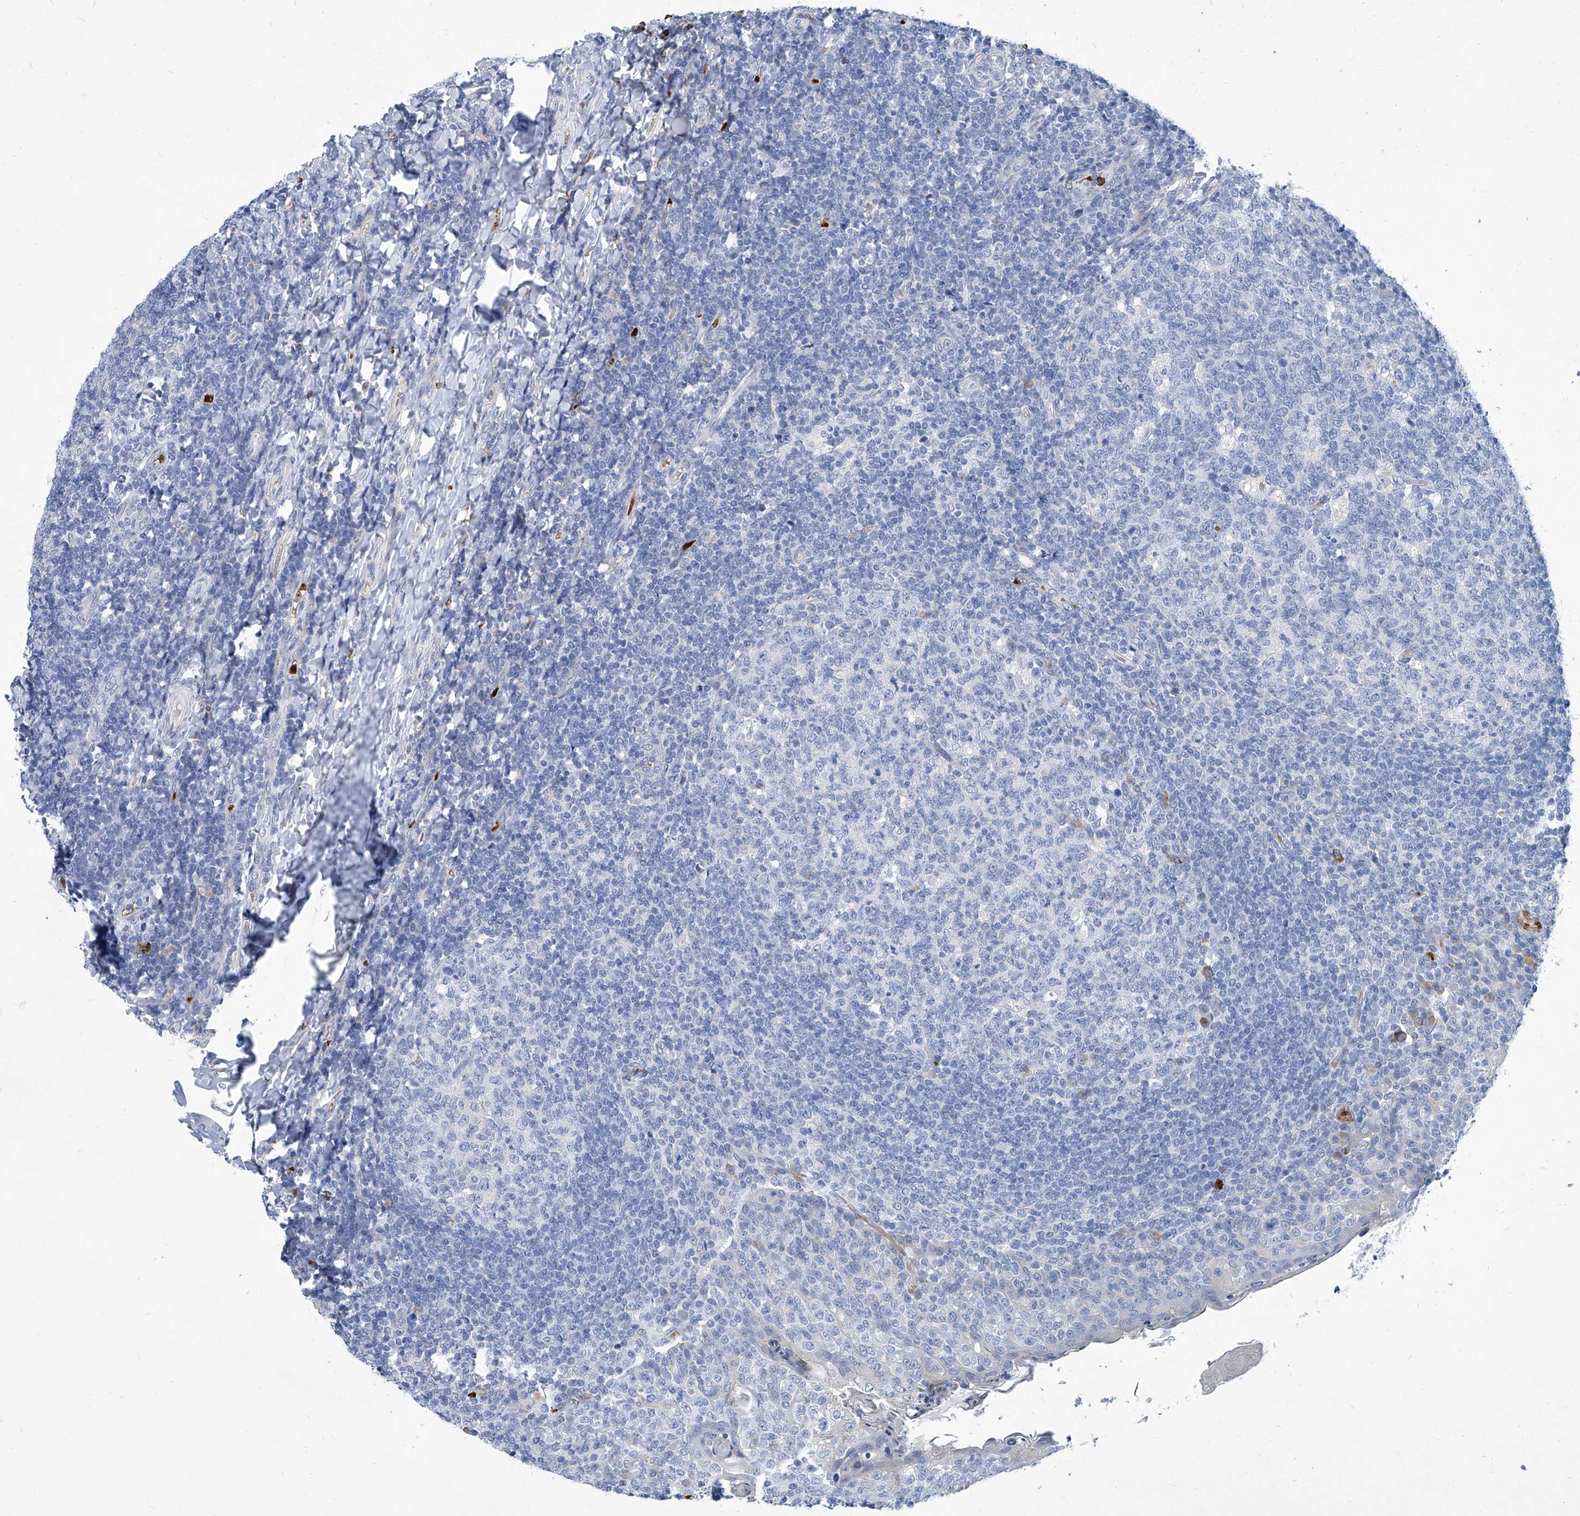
{"staining": {"intensity": "negative", "quantity": "none", "location": "none"}, "tissue": "tonsil", "cell_type": "Germinal center cells", "image_type": "normal", "snomed": [{"axis": "morphology", "description": "Normal tissue, NOS"}, {"axis": "topography", "description": "Tonsil"}], "caption": "Germinal center cells are negative for protein expression in normal human tonsil. (Immunohistochemistry (ihc), brightfield microscopy, high magnification).", "gene": "FPR2", "patient": {"sex": "female", "age": 19}}